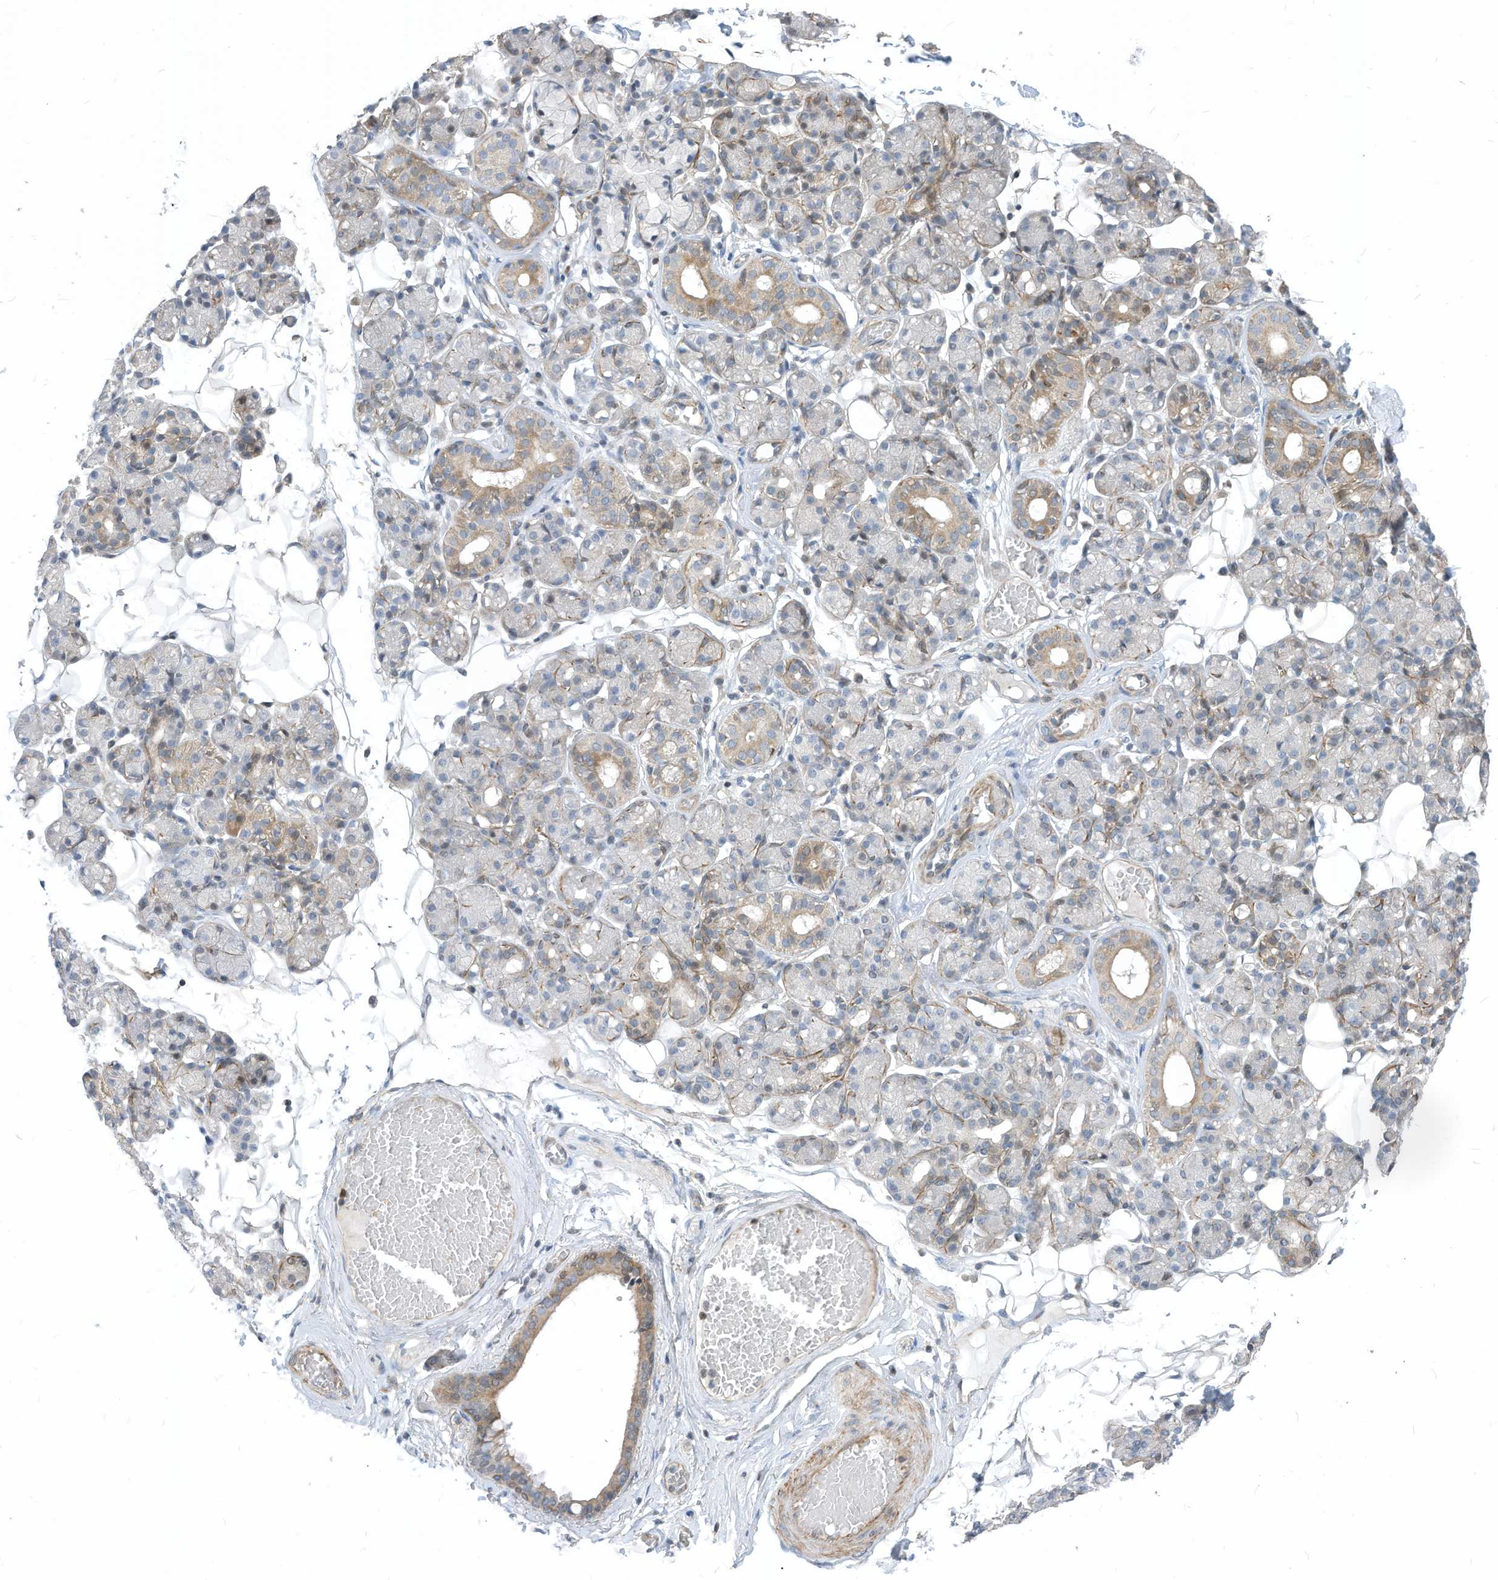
{"staining": {"intensity": "moderate", "quantity": "<25%", "location": "cytoplasmic/membranous"}, "tissue": "salivary gland", "cell_type": "Glandular cells", "image_type": "normal", "snomed": [{"axis": "morphology", "description": "Normal tissue, NOS"}, {"axis": "topography", "description": "Salivary gland"}], "caption": "Immunohistochemical staining of normal human salivary gland reveals low levels of moderate cytoplasmic/membranous expression in approximately <25% of glandular cells.", "gene": "GPATCH3", "patient": {"sex": "male", "age": 63}}